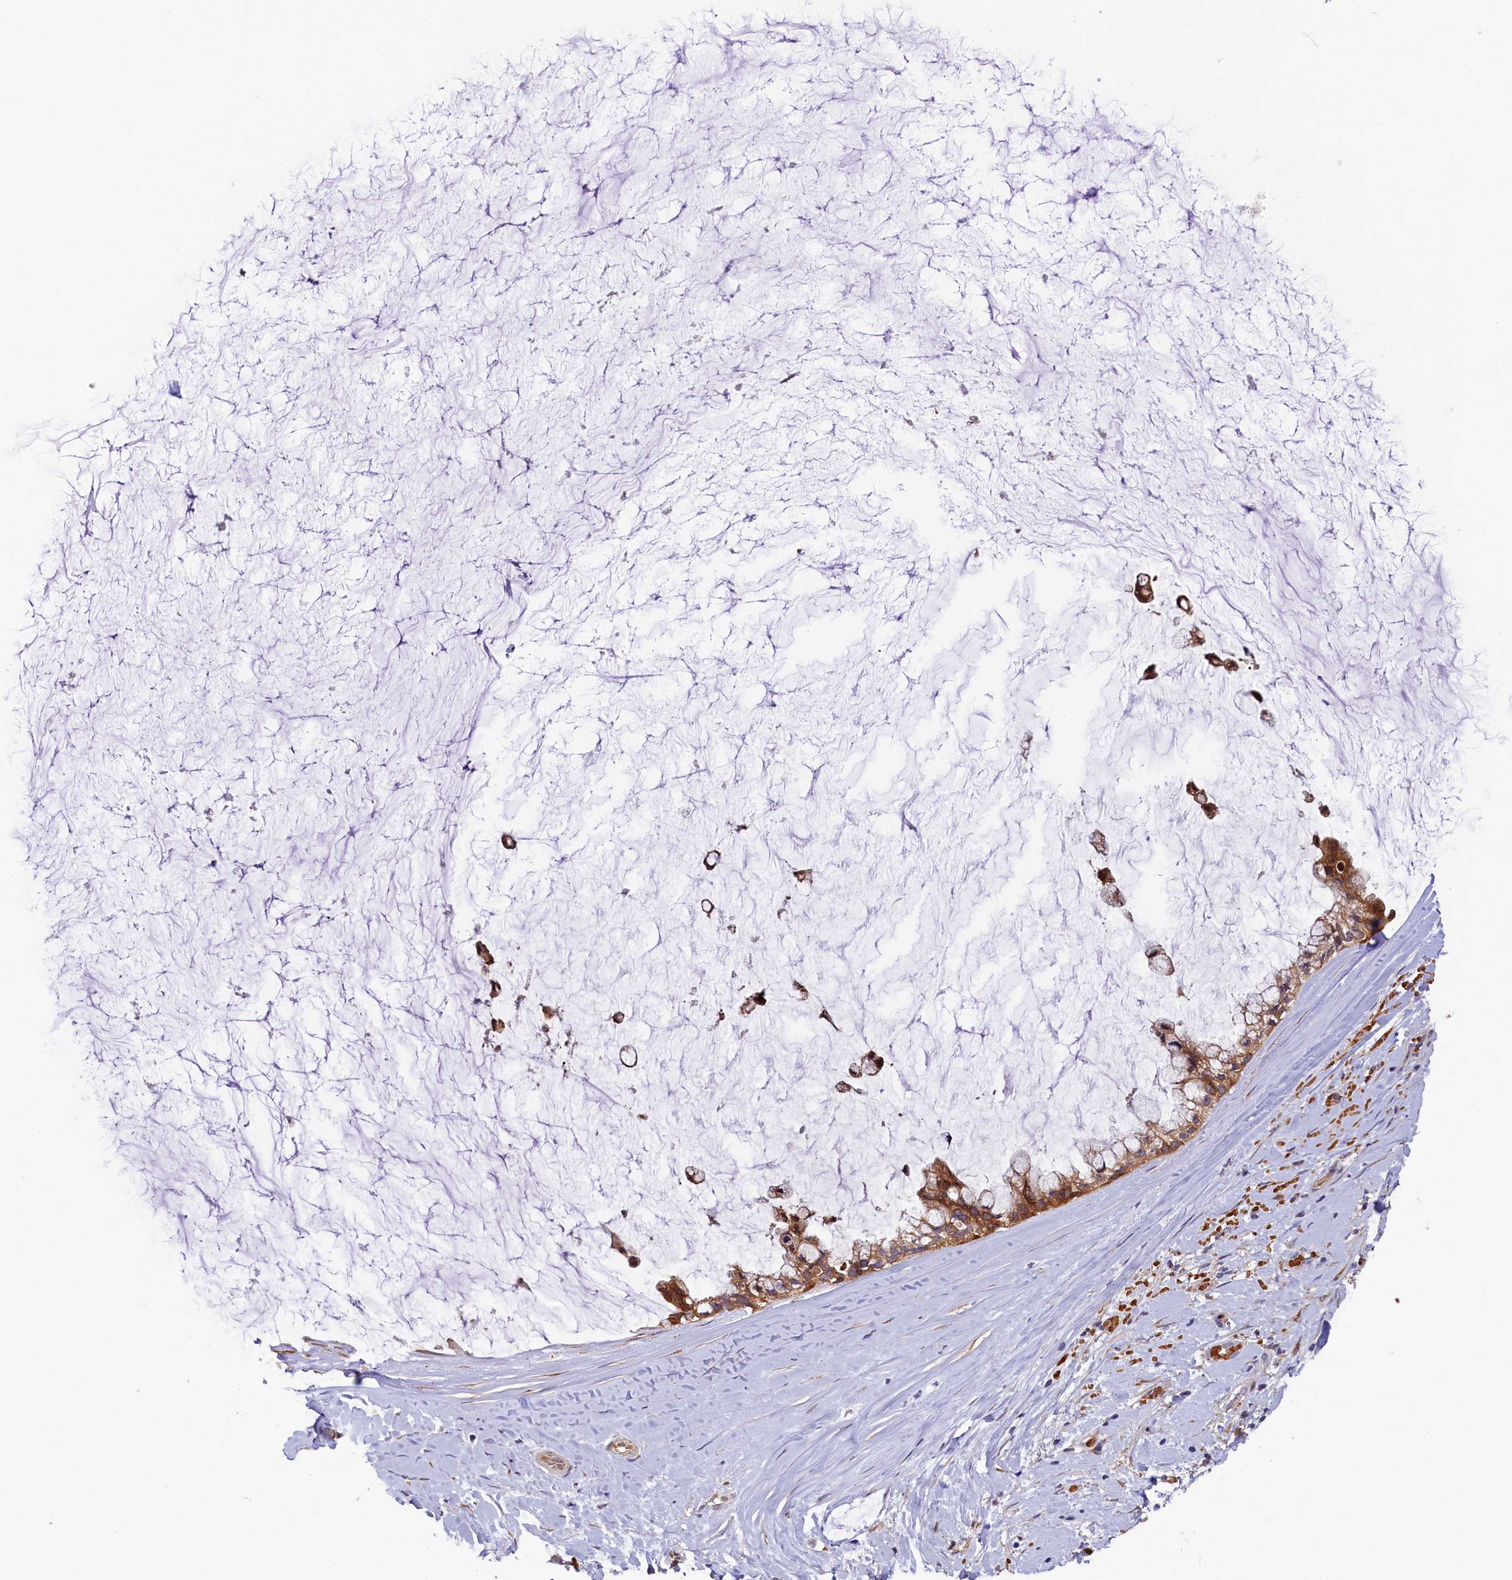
{"staining": {"intensity": "moderate", "quantity": ">75%", "location": "cytoplasmic/membranous"}, "tissue": "ovarian cancer", "cell_type": "Tumor cells", "image_type": "cancer", "snomed": [{"axis": "morphology", "description": "Cystadenocarcinoma, mucinous, NOS"}, {"axis": "topography", "description": "Ovary"}], "caption": "This histopathology image demonstrates ovarian cancer (mucinous cystadenocarcinoma) stained with immunohistochemistry to label a protein in brown. The cytoplasmic/membranous of tumor cells show moderate positivity for the protein. Nuclei are counter-stained blue.", "gene": "CCDC9B", "patient": {"sex": "female", "age": 39}}